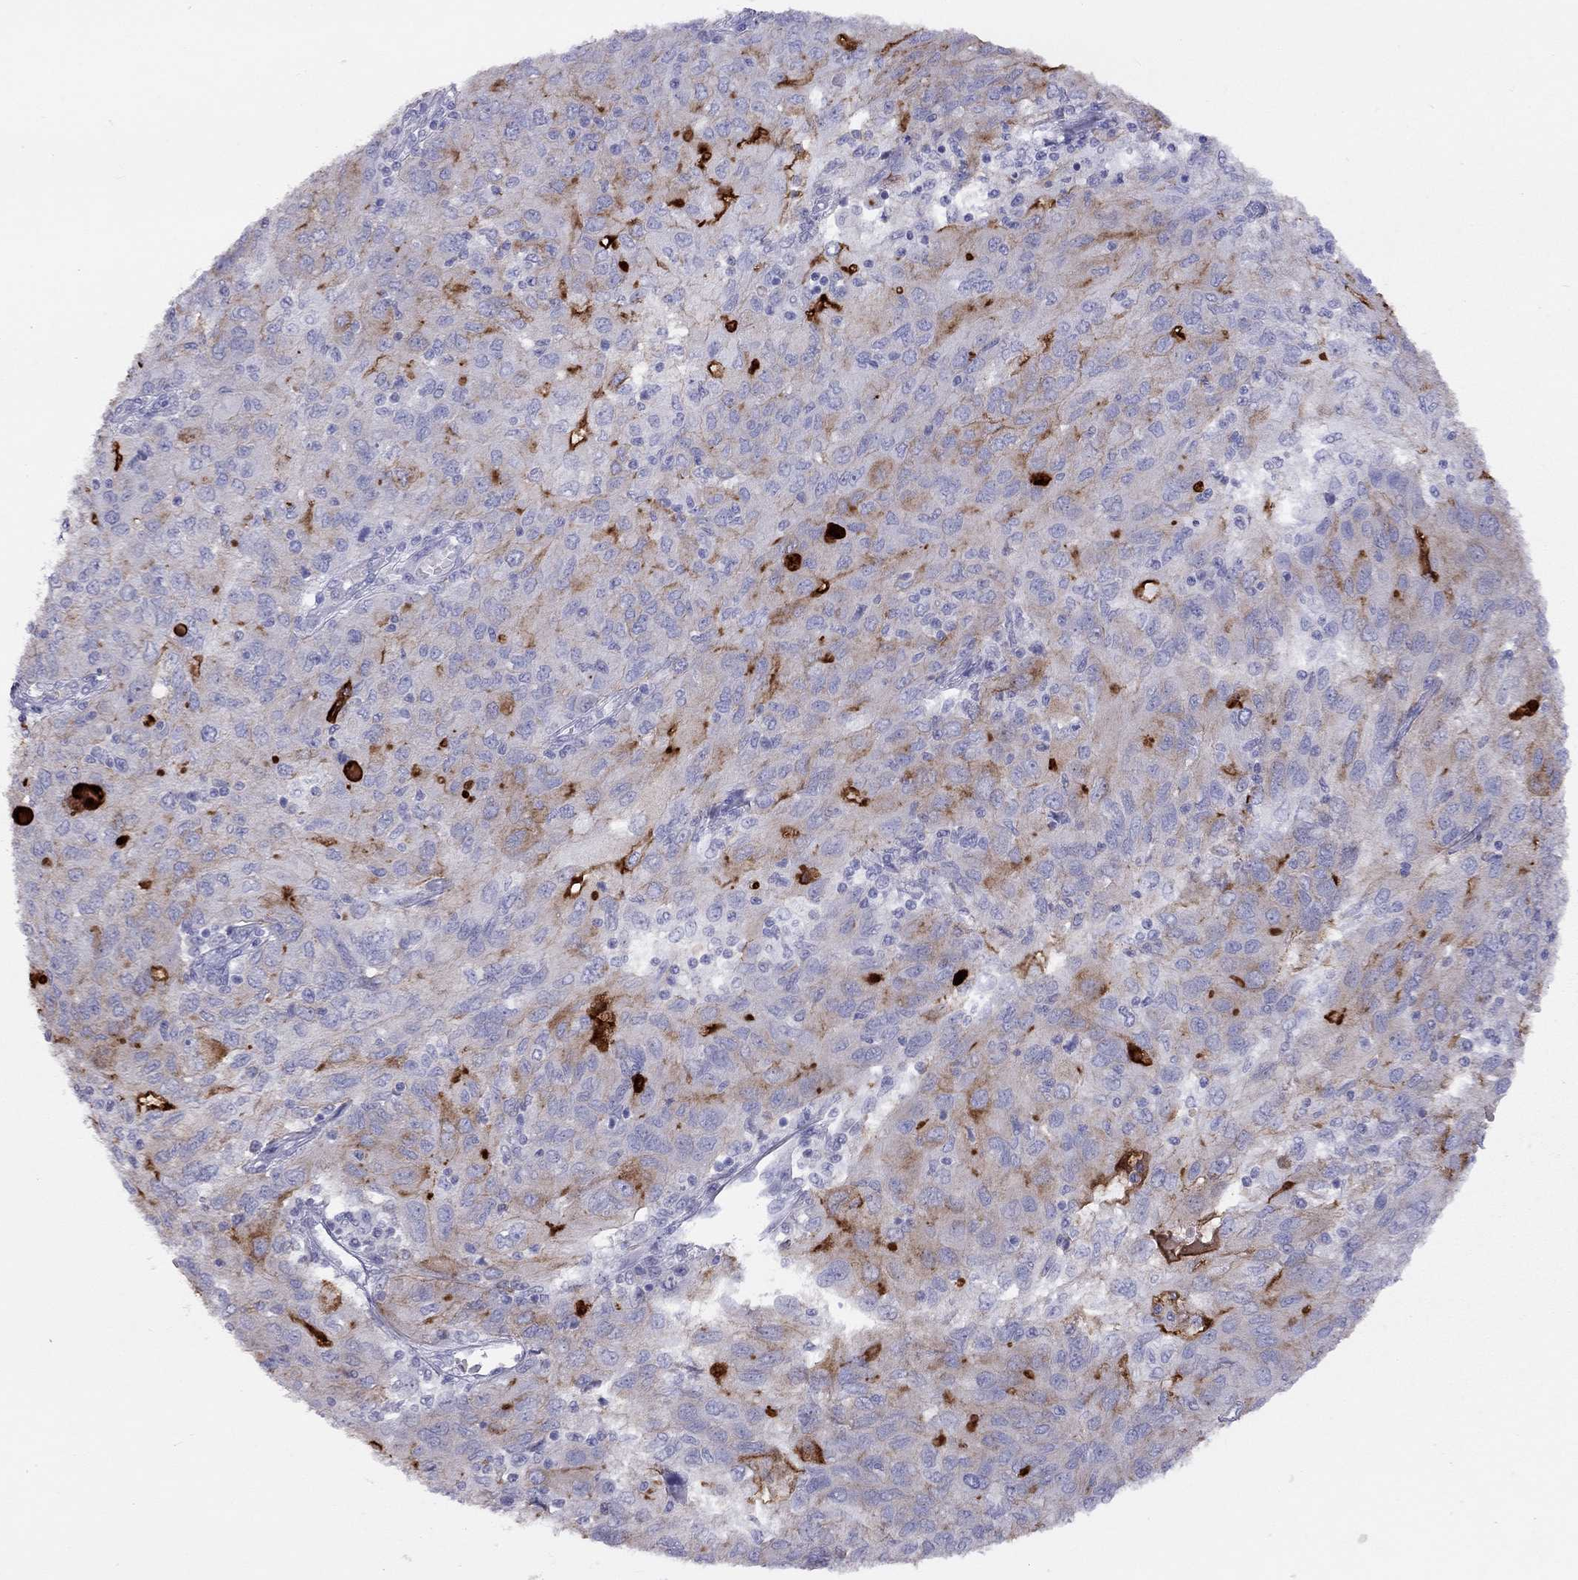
{"staining": {"intensity": "strong", "quantity": "<25%", "location": "cytoplasmic/membranous"}, "tissue": "ovarian cancer", "cell_type": "Tumor cells", "image_type": "cancer", "snomed": [{"axis": "morphology", "description": "Carcinoma, endometroid"}, {"axis": "topography", "description": "Ovary"}], "caption": "IHC of human ovarian endometroid carcinoma shows medium levels of strong cytoplasmic/membranous positivity in approximately <25% of tumor cells.", "gene": "MUC16", "patient": {"sex": "female", "age": 50}}